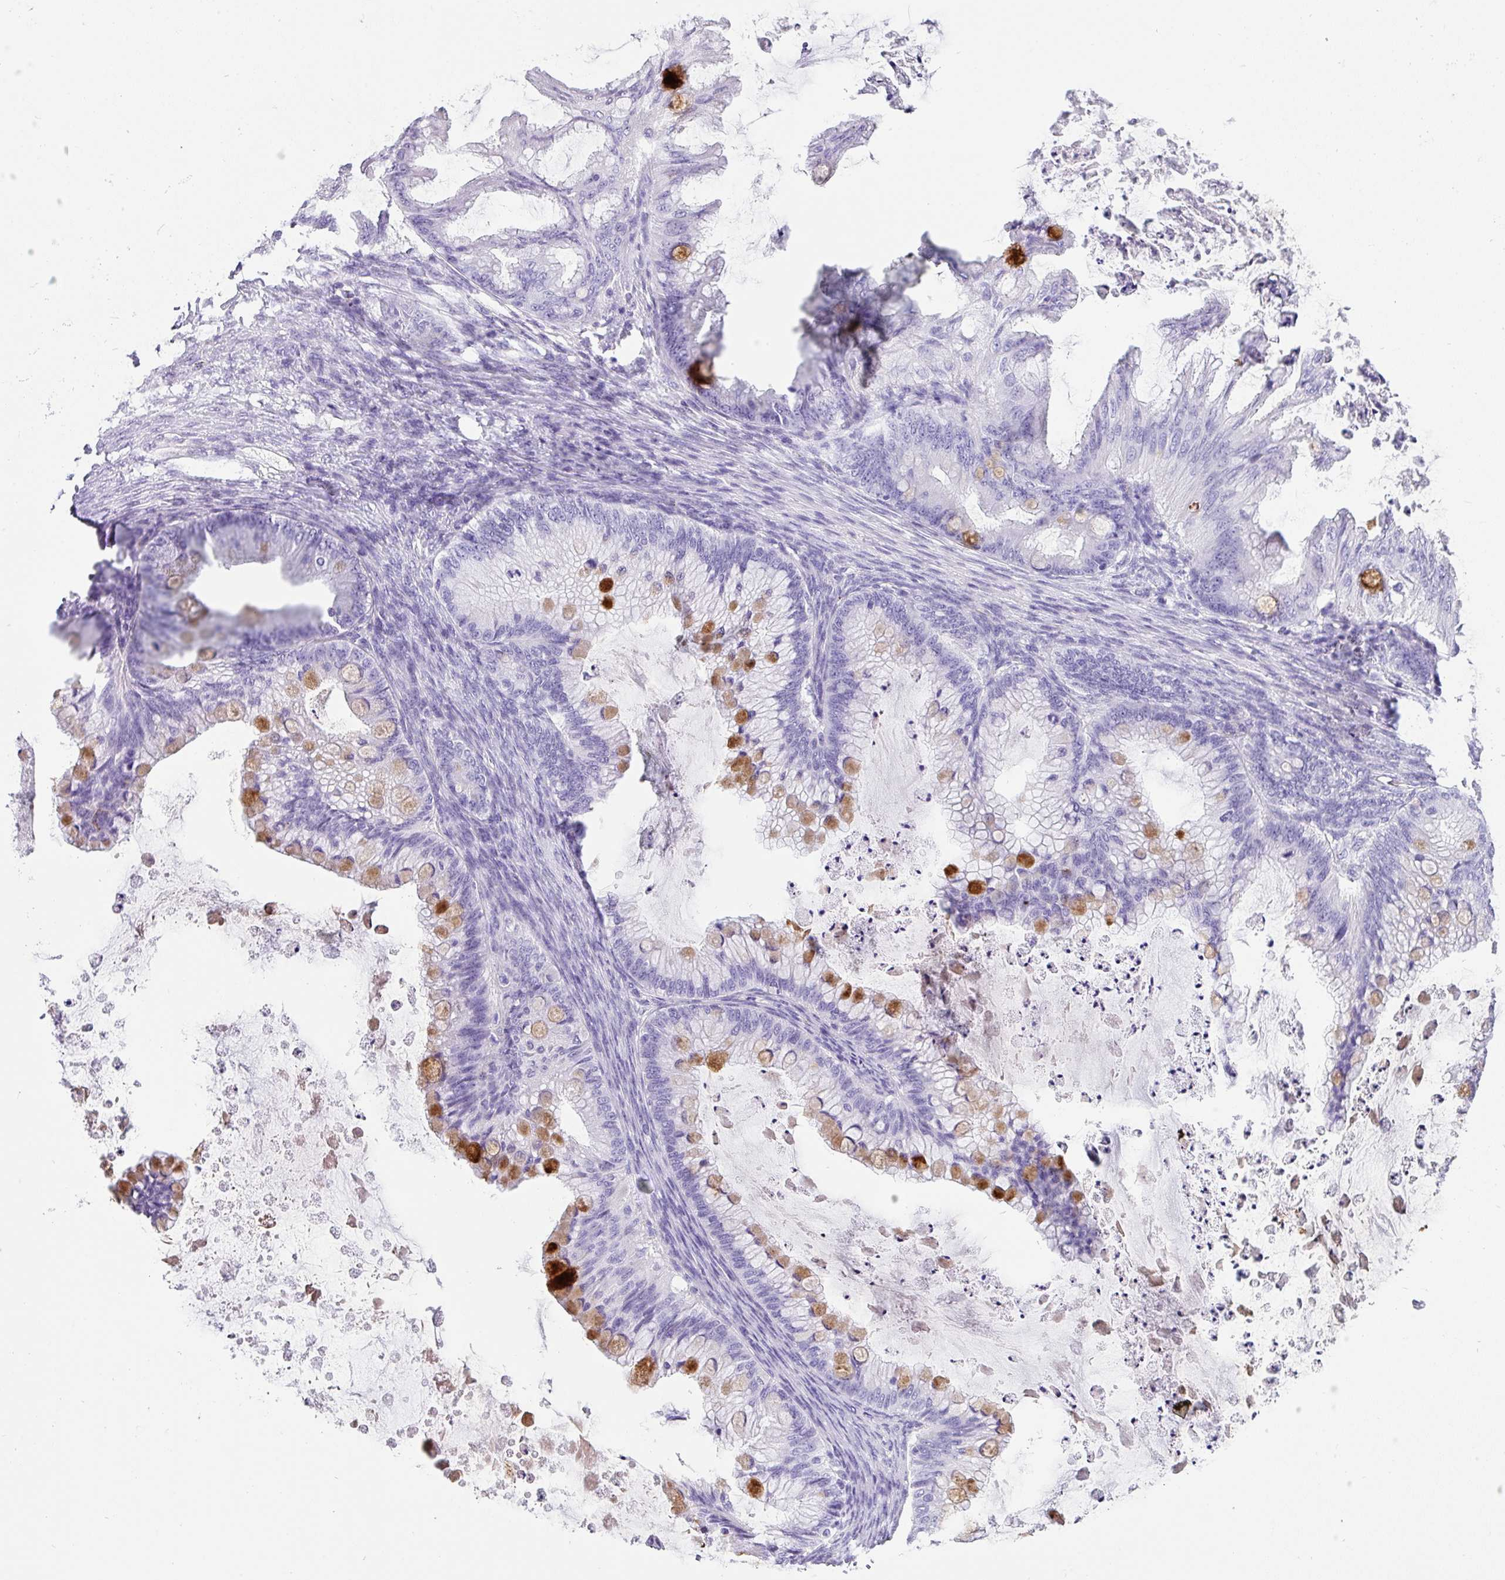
{"staining": {"intensity": "strong", "quantity": "<25%", "location": "cytoplasmic/membranous"}, "tissue": "ovarian cancer", "cell_type": "Tumor cells", "image_type": "cancer", "snomed": [{"axis": "morphology", "description": "Cystadenocarcinoma, mucinous, NOS"}, {"axis": "topography", "description": "Ovary"}], "caption": "Protein analysis of ovarian cancer (mucinous cystadenocarcinoma) tissue shows strong cytoplasmic/membranous positivity in approximately <25% of tumor cells. Immunohistochemistry (ihc) stains the protein of interest in brown and the nuclei are stained blue.", "gene": "ZG16", "patient": {"sex": "female", "age": 35}}